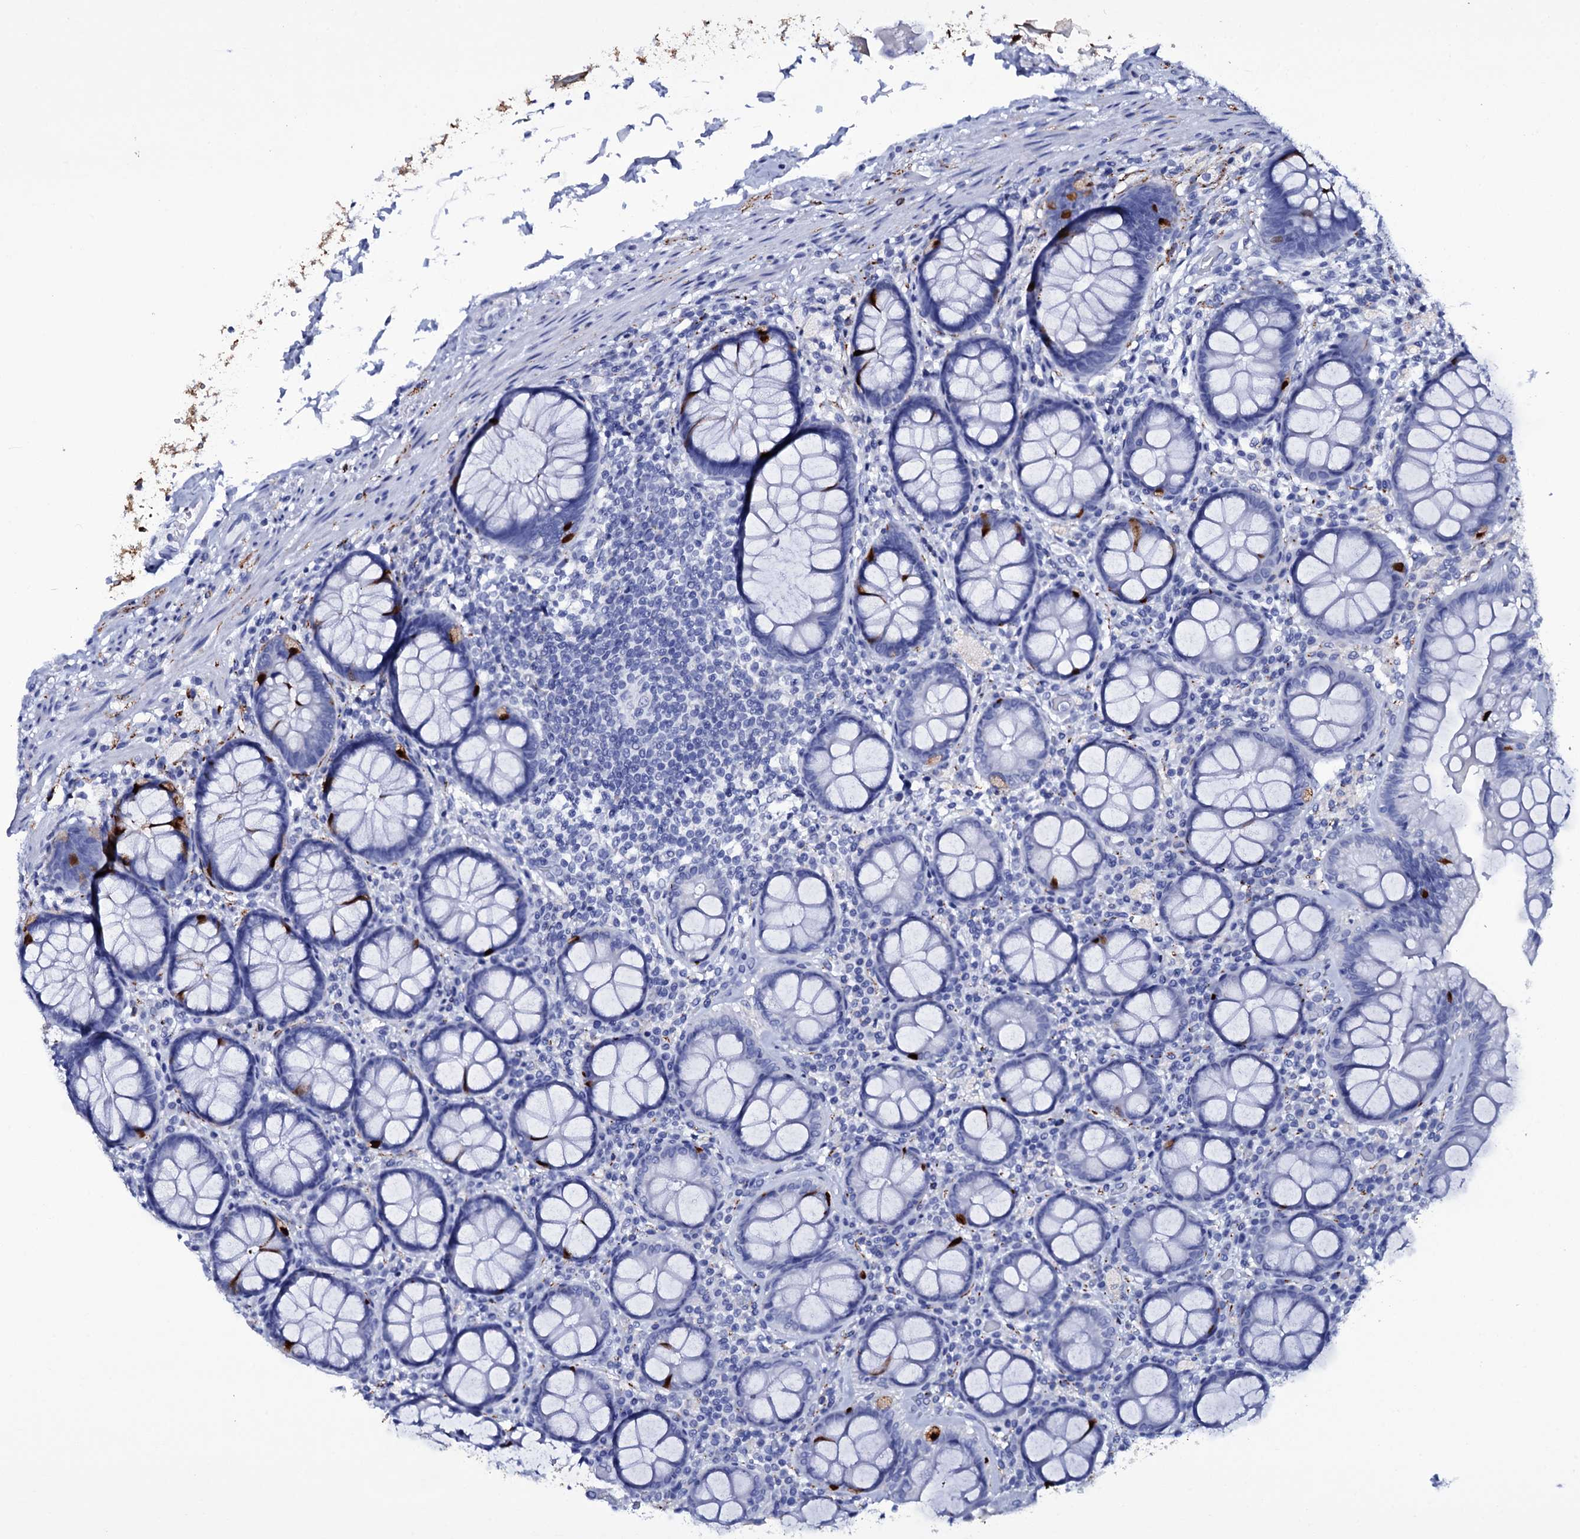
{"staining": {"intensity": "strong", "quantity": "<25%", "location": "cytoplasmic/membranous"}, "tissue": "rectum", "cell_type": "Glandular cells", "image_type": "normal", "snomed": [{"axis": "morphology", "description": "Normal tissue, NOS"}, {"axis": "topography", "description": "Rectum"}], "caption": "A medium amount of strong cytoplasmic/membranous staining is seen in approximately <25% of glandular cells in normal rectum.", "gene": "ITPRID2", "patient": {"sex": "male", "age": 83}}